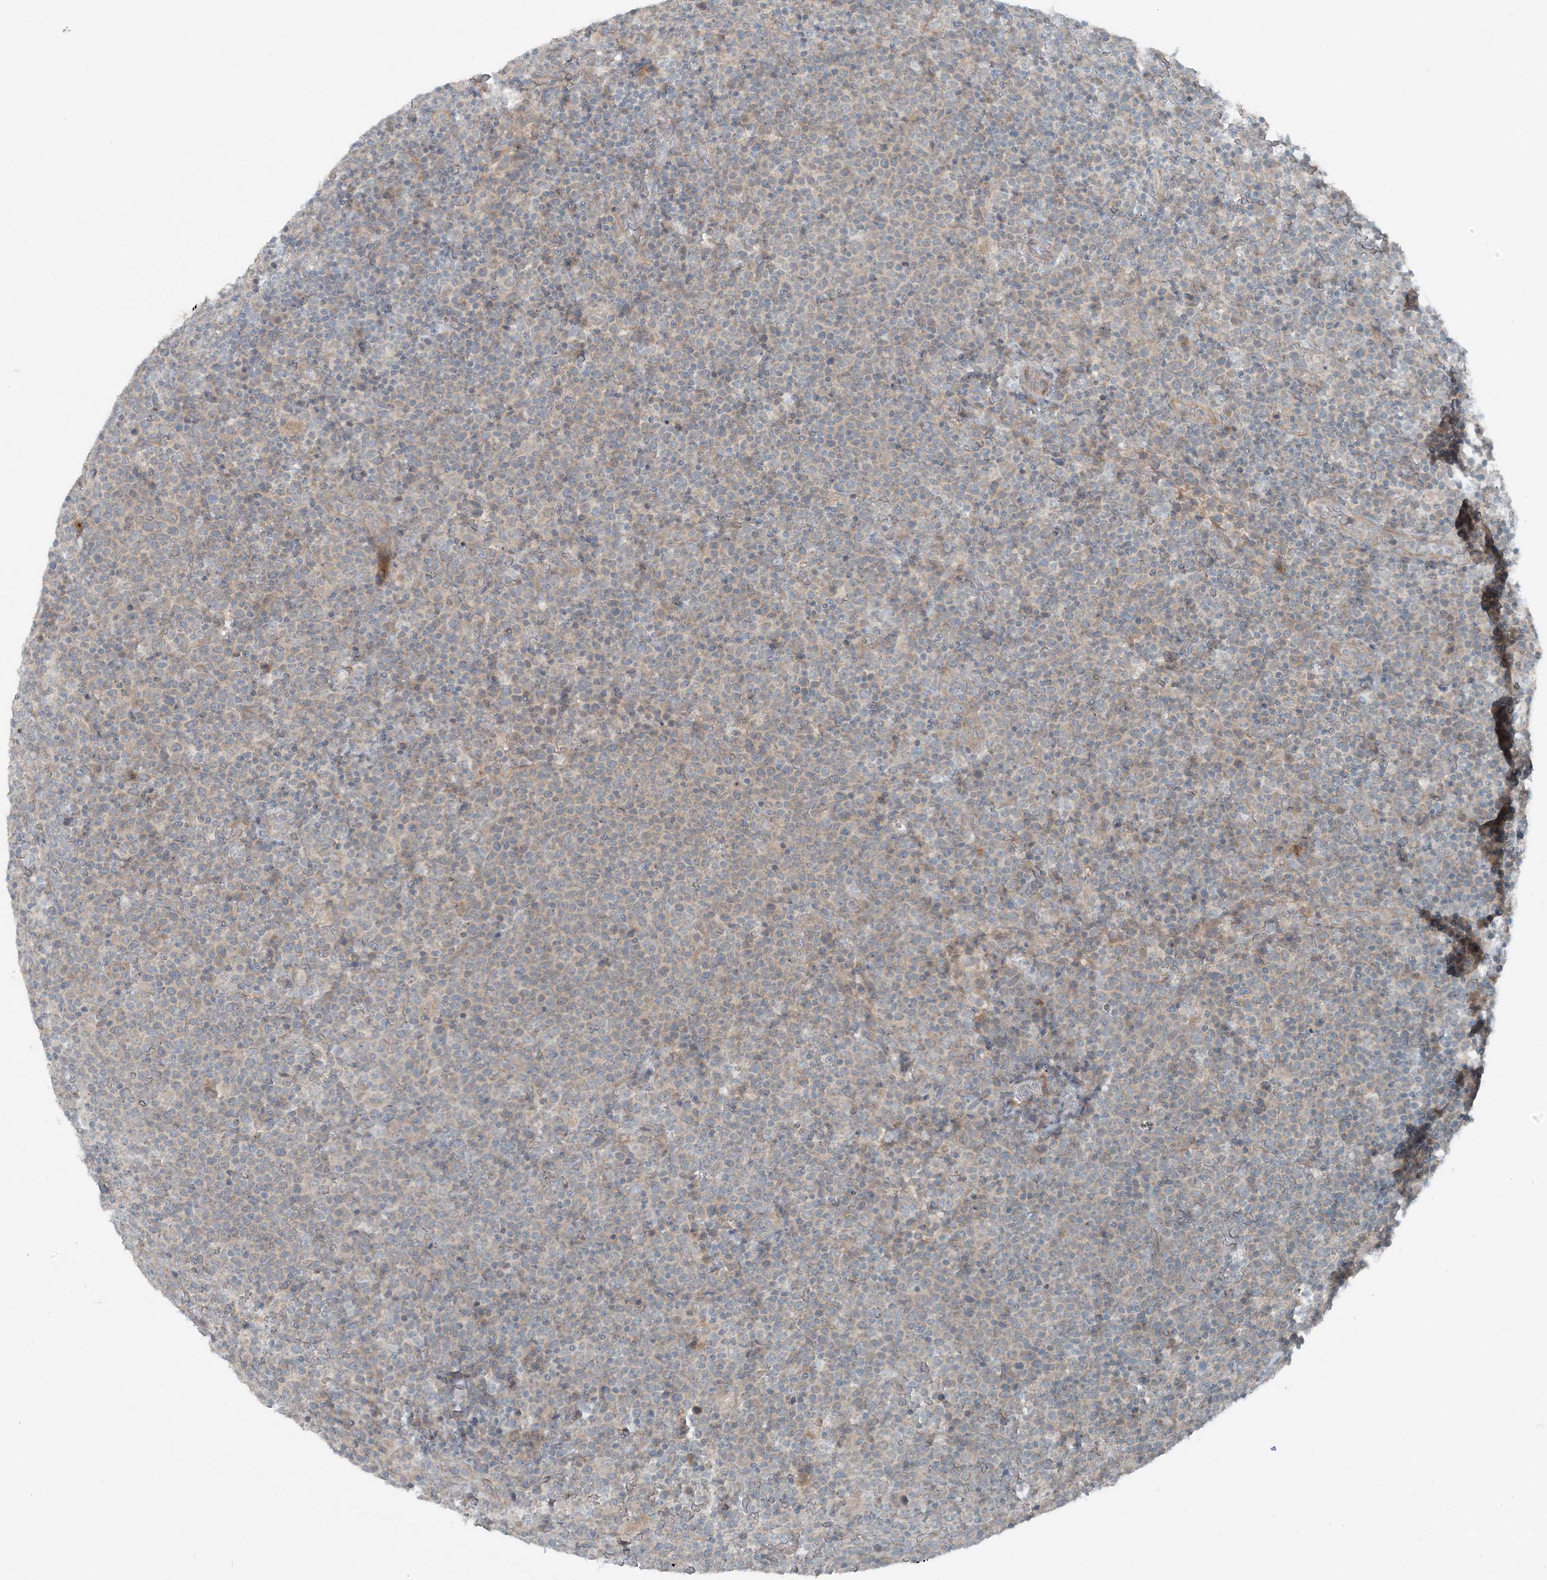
{"staining": {"intensity": "negative", "quantity": "none", "location": "none"}, "tissue": "lymphoma", "cell_type": "Tumor cells", "image_type": "cancer", "snomed": [{"axis": "morphology", "description": "Malignant lymphoma, non-Hodgkin's type, High grade"}, {"axis": "topography", "description": "Lymph node"}], "caption": "This histopathology image is of lymphoma stained with immunohistochemistry to label a protein in brown with the nuclei are counter-stained blue. There is no staining in tumor cells.", "gene": "MITD1", "patient": {"sex": "male", "age": 61}}